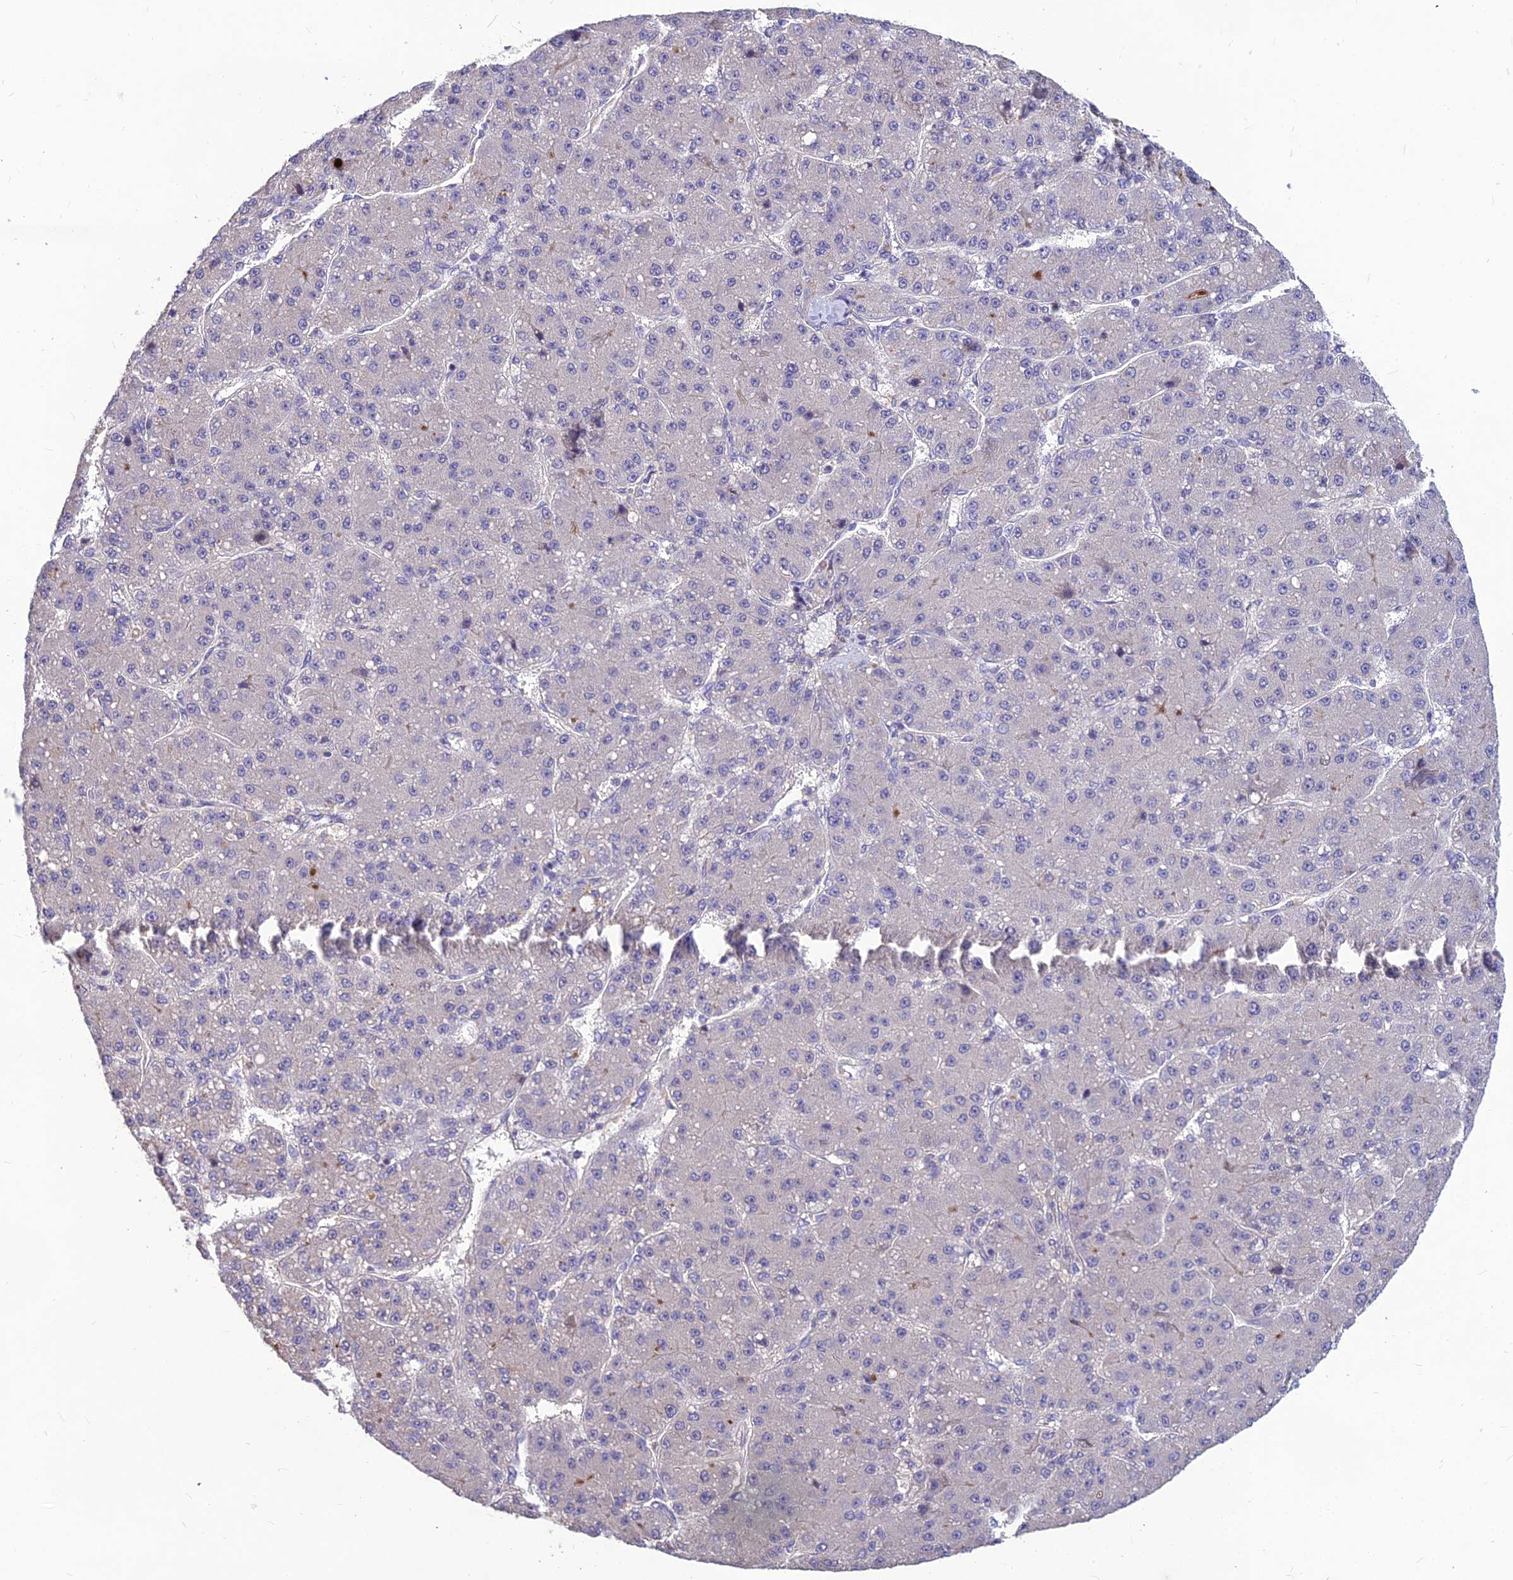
{"staining": {"intensity": "negative", "quantity": "none", "location": "none"}, "tissue": "liver cancer", "cell_type": "Tumor cells", "image_type": "cancer", "snomed": [{"axis": "morphology", "description": "Carcinoma, Hepatocellular, NOS"}, {"axis": "topography", "description": "Liver"}], "caption": "The immunohistochemistry (IHC) image has no significant positivity in tumor cells of hepatocellular carcinoma (liver) tissue.", "gene": "CLUH", "patient": {"sex": "male", "age": 67}}